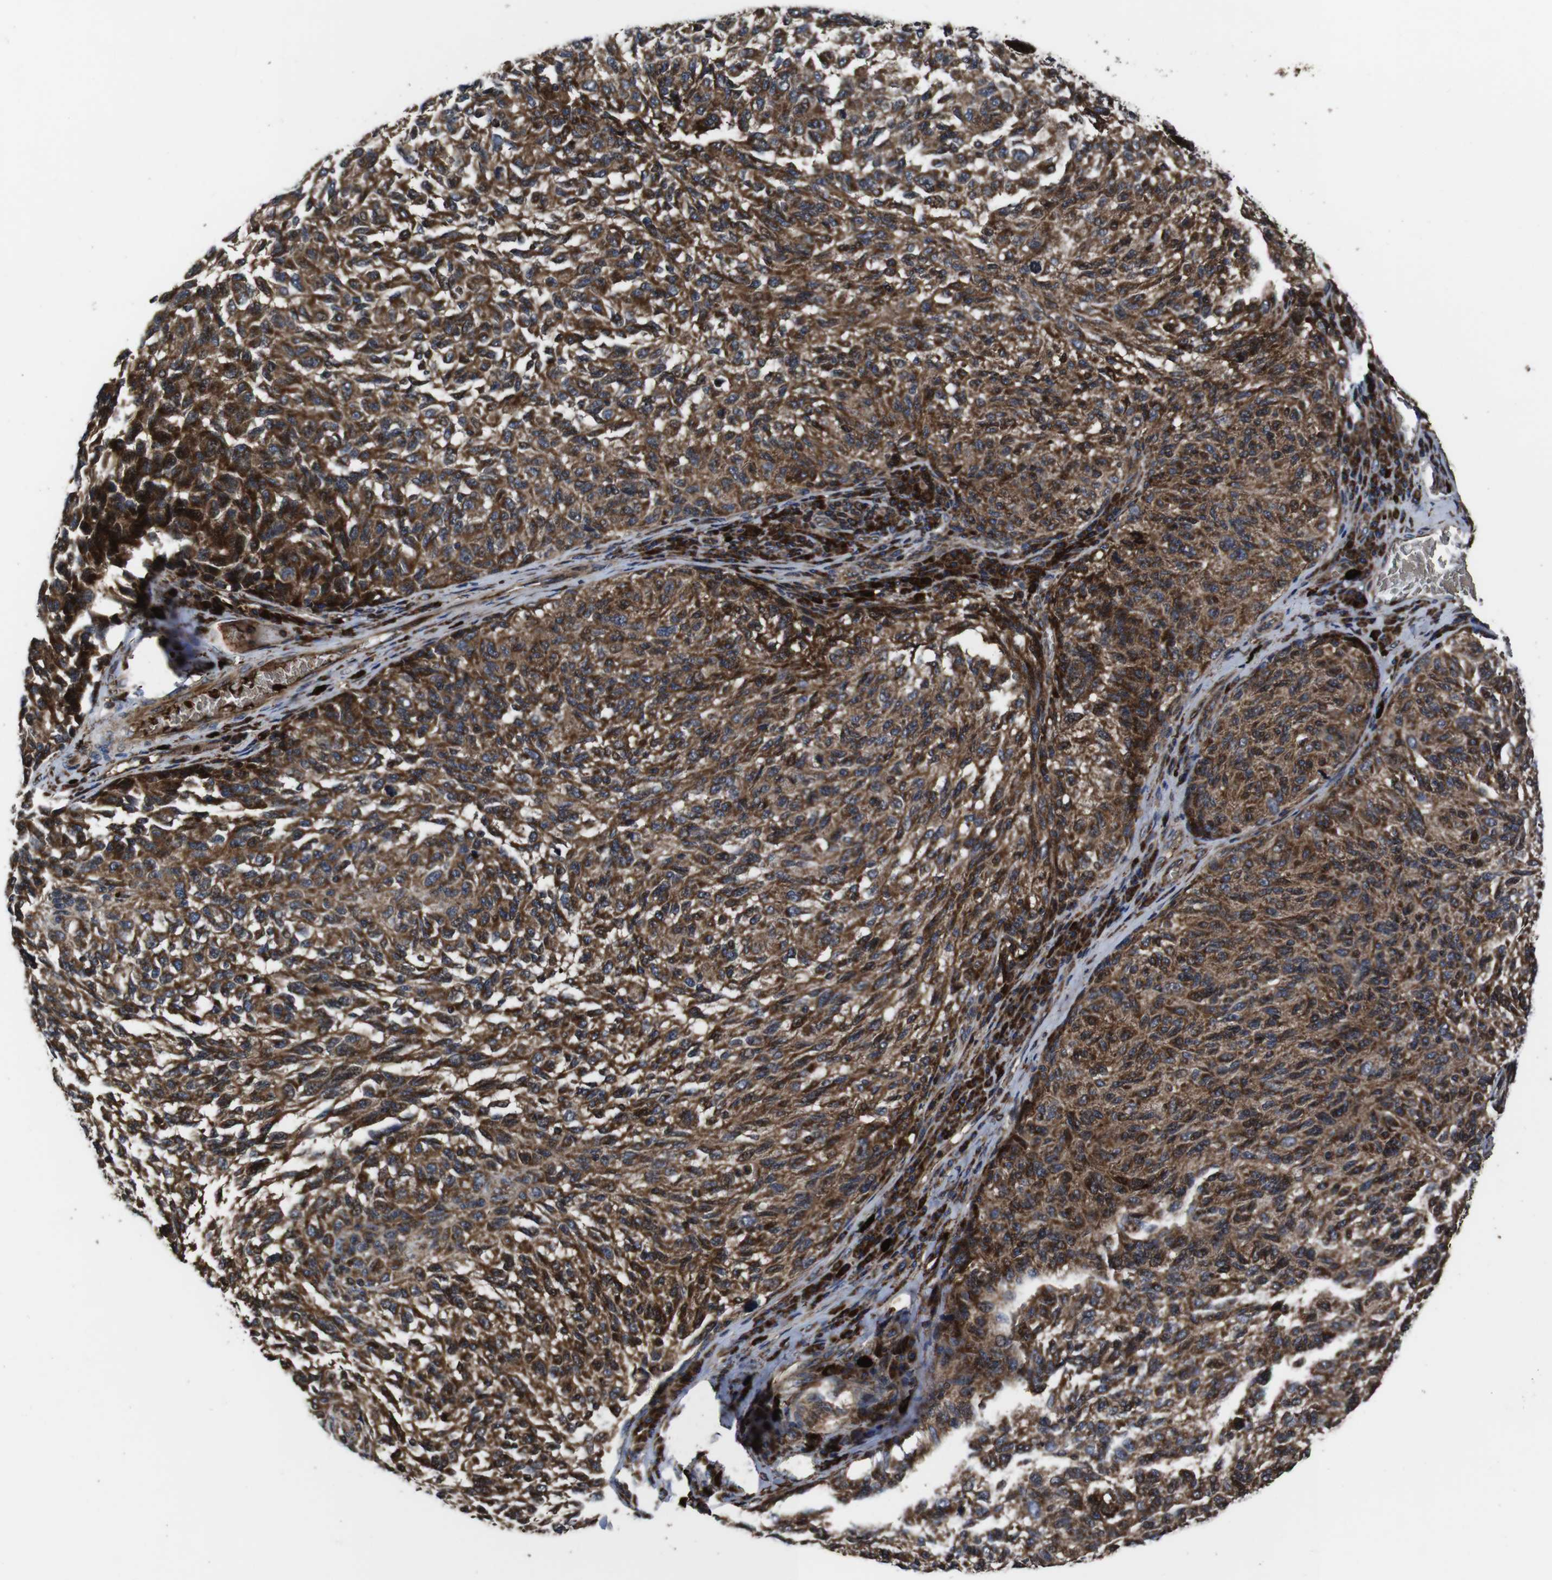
{"staining": {"intensity": "moderate", "quantity": ">75%", "location": "cytoplasmic/membranous"}, "tissue": "melanoma", "cell_type": "Tumor cells", "image_type": "cancer", "snomed": [{"axis": "morphology", "description": "Malignant melanoma, NOS"}, {"axis": "topography", "description": "Skin"}], "caption": "IHC photomicrograph of neoplastic tissue: human melanoma stained using immunohistochemistry (IHC) displays medium levels of moderate protein expression localized specifically in the cytoplasmic/membranous of tumor cells, appearing as a cytoplasmic/membranous brown color.", "gene": "SMYD3", "patient": {"sex": "female", "age": 73}}